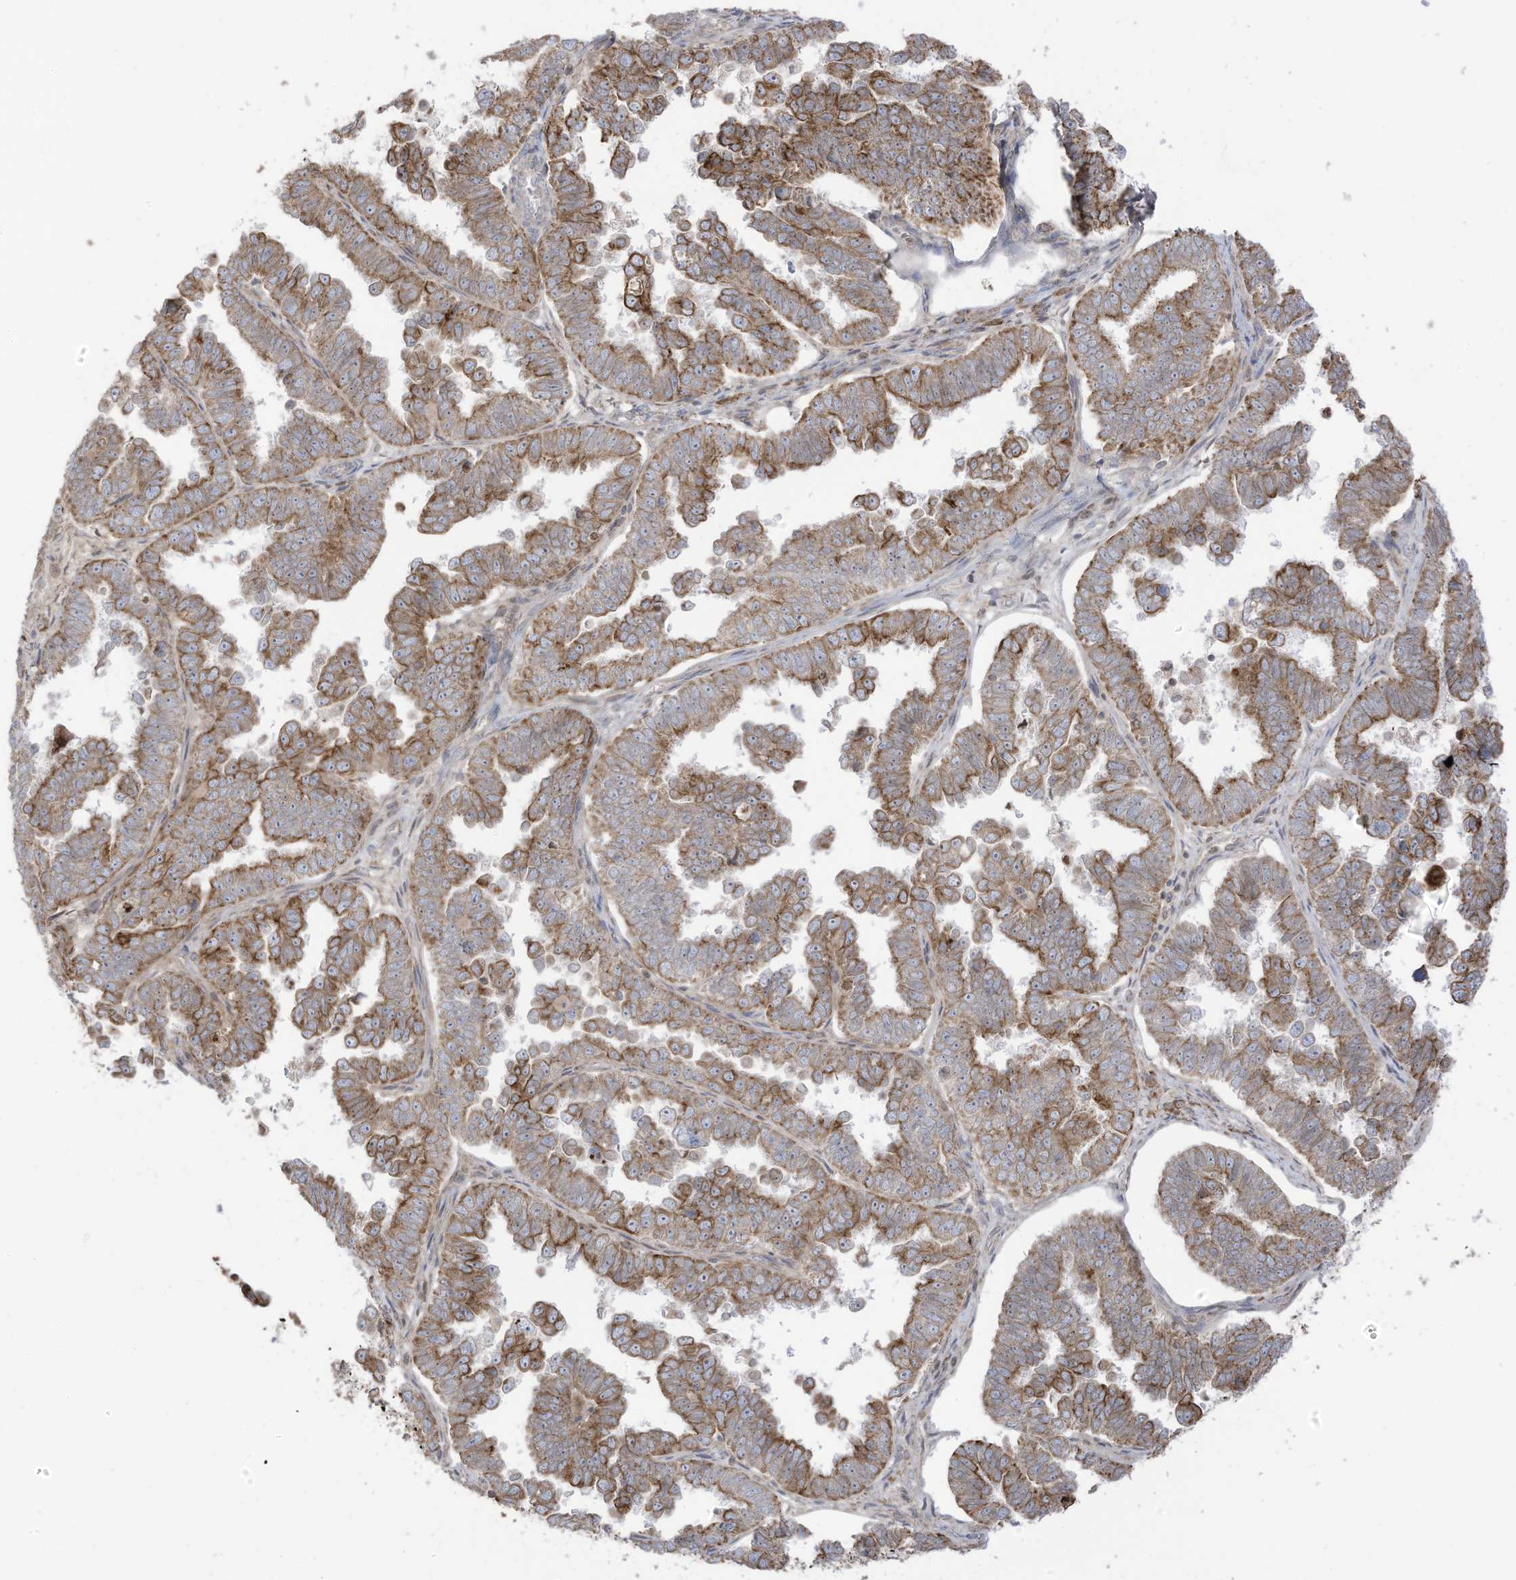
{"staining": {"intensity": "moderate", "quantity": ">75%", "location": "cytoplasmic/membranous"}, "tissue": "endometrial cancer", "cell_type": "Tumor cells", "image_type": "cancer", "snomed": [{"axis": "morphology", "description": "Adenocarcinoma, NOS"}, {"axis": "topography", "description": "Endometrium"}], "caption": "There is medium levels of moderate cytoplasmic/membranous positivity in tumor cells of adenocarcinoma (endometrial), as demonstrated by immunohistochemical staining (brown color).", "gene": "CGAS", "patient": {"sex": "female", "age": 75}}